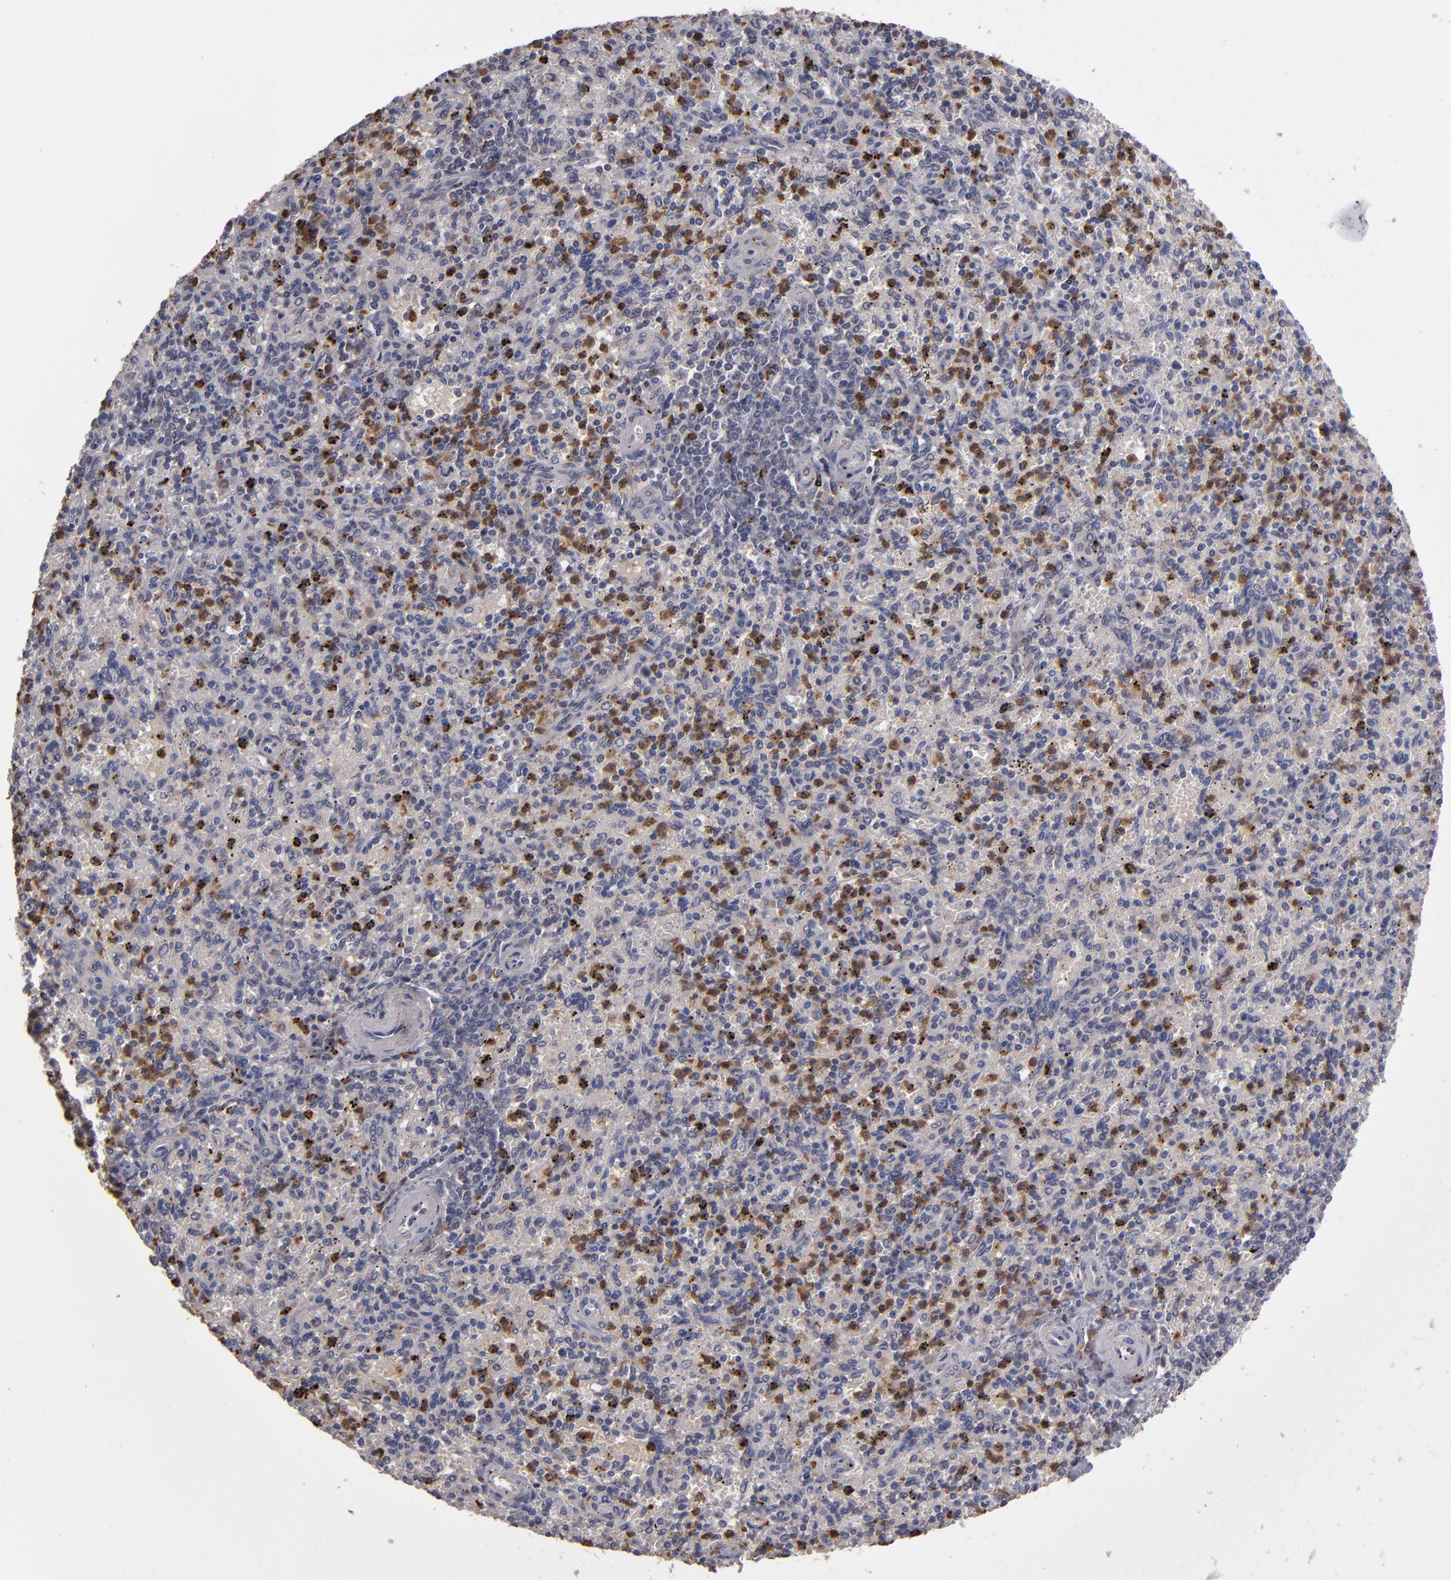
{"staining": {"intensity": "moderate", "quantity": "<25%", "location": "cytoplasmic/membranous"}, "tissue": "spleen", "cell_type": "Cells in red pulp", "image_type": "normal", "snomed": [{"axis": "morphology", "description": "Normal tissue, NOS"}, {"axis": "topography", "description": "Spleen"}], "caption": "This is a histology image of immunohistochemistry (IHC) staining of benign spleen, which shows moderate staining in the cytoplasmic/membranous of cells in red pulp.", "gene": "SERPINA7", "patient": {"sex": "male", "age": 72}}